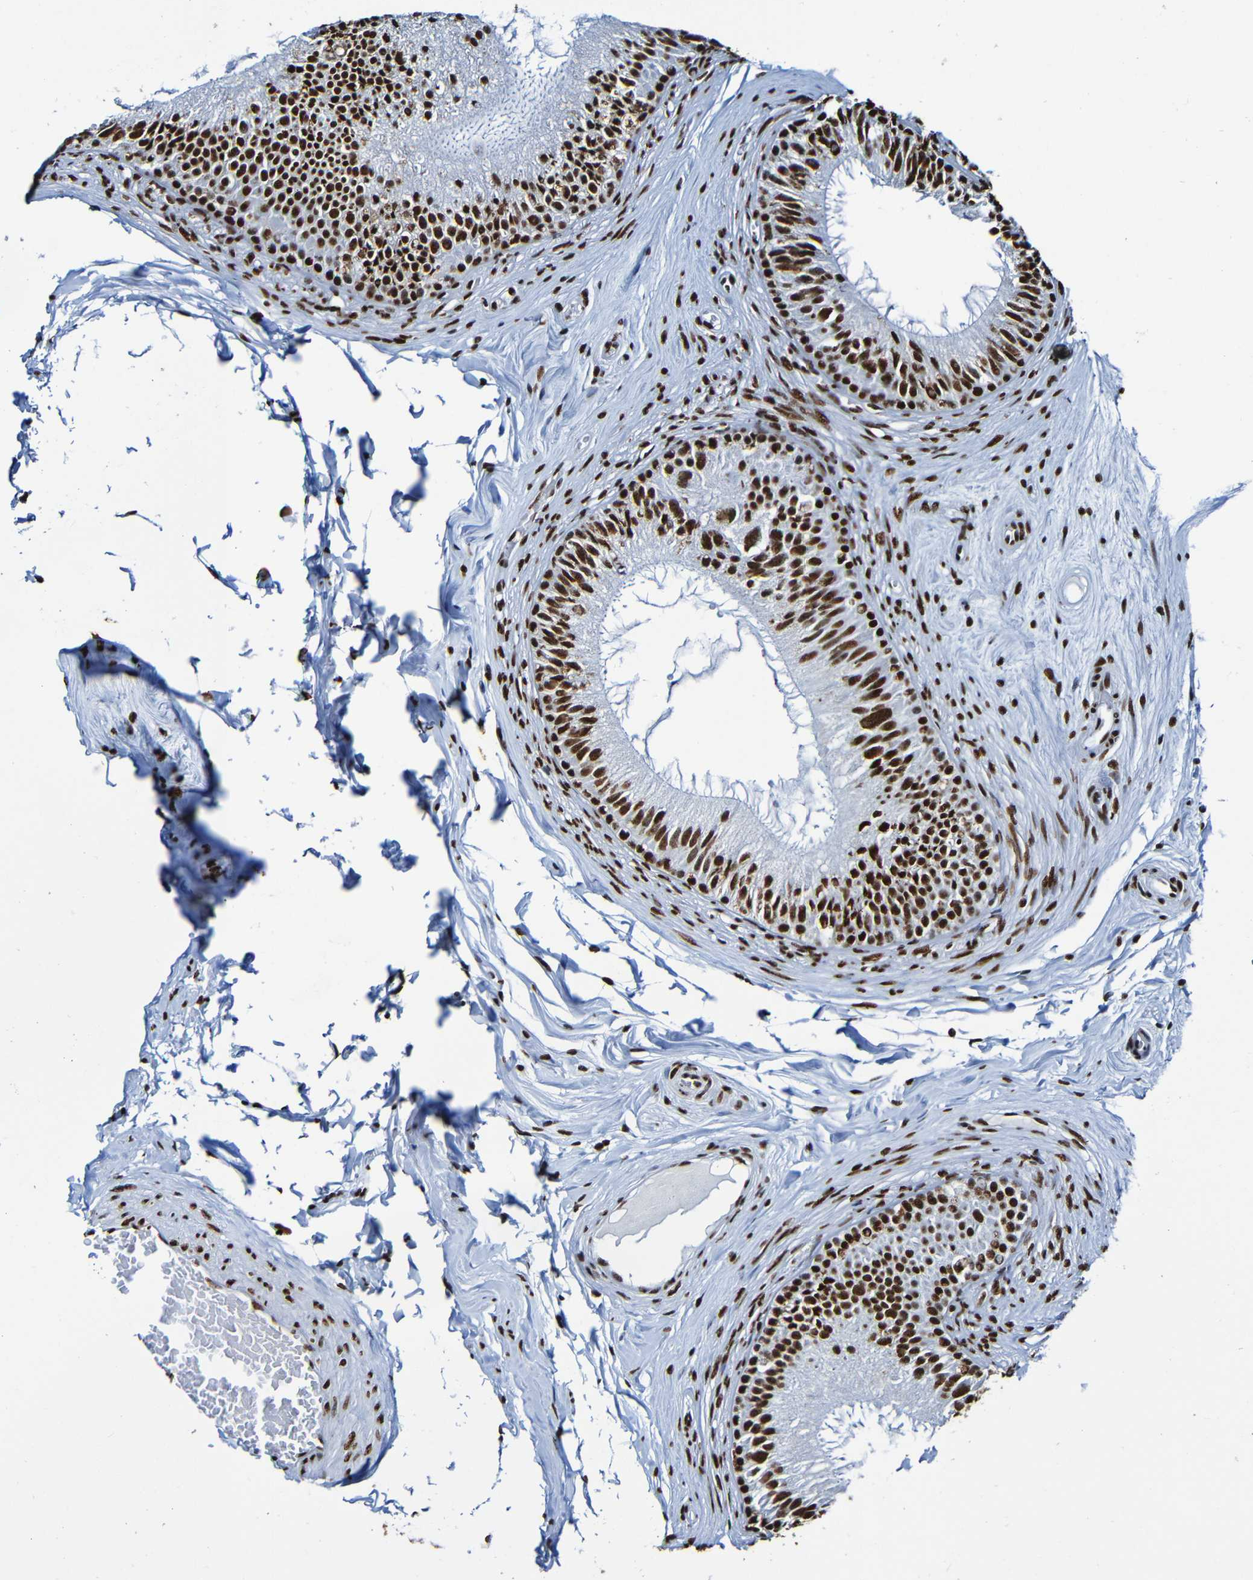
{"staining": {"intensity": "strong", "quantity": ">75%", "location": "nuclear"}, "tissue": "epididymis", "cell_type": "Glandular cells", "image_type": "normal", "snomed": [{"axis": "morphology", "description": "Normal tissue, NOS"}, {"axis": "topography", "description": "Testis"}, {"axis": "topography", "description": "Epididymis"}], "caption": "Strong nuclear expression for a protein is present in about >75% of glandular cells of unremarkable epididymis using IHC.", "gene": "SRSF3", "patient": {"sex": "male", "age": 36}}